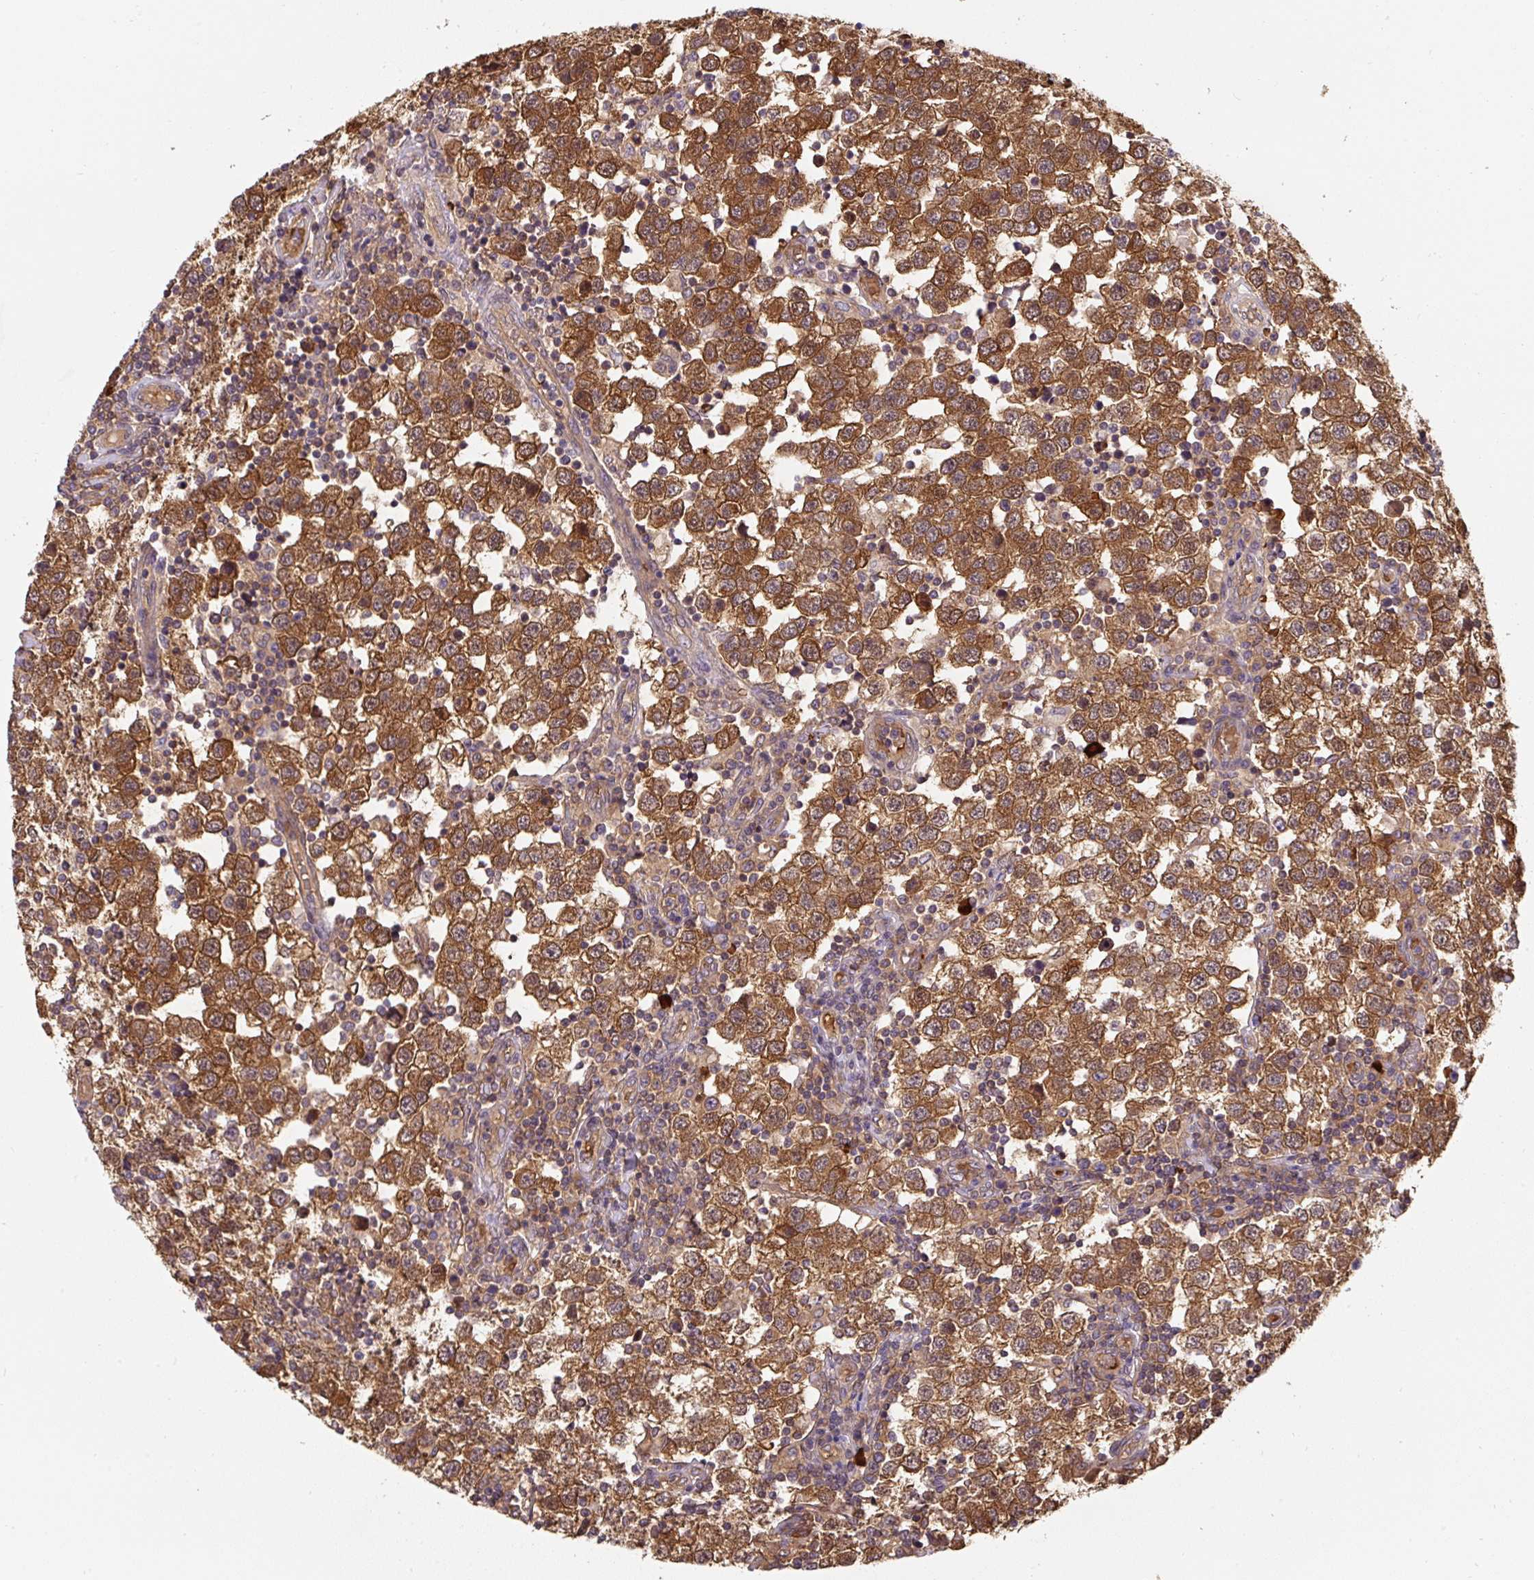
{"staining": {"intensity": "strong", "quantity": ">75%", "location": "cytoplasmic/membranous"}, "tissue": "testis cancer", "cell_type": "Tumor cells", "image_type": "cancer", "snomed": [{"axis": "morphology", "description": "Seminoma, NOS"}, {"axis": "topography", "description": "Testis"}], "caption": "A micrograph showing strong cytoplasmic/membranous expression in approximately >75% of tumor cells in testis cancer (seminoma), as visualized by brown immunohistochemical staining.", "gene": "ST13", "patient": {"sex": "male", "age": 34}}